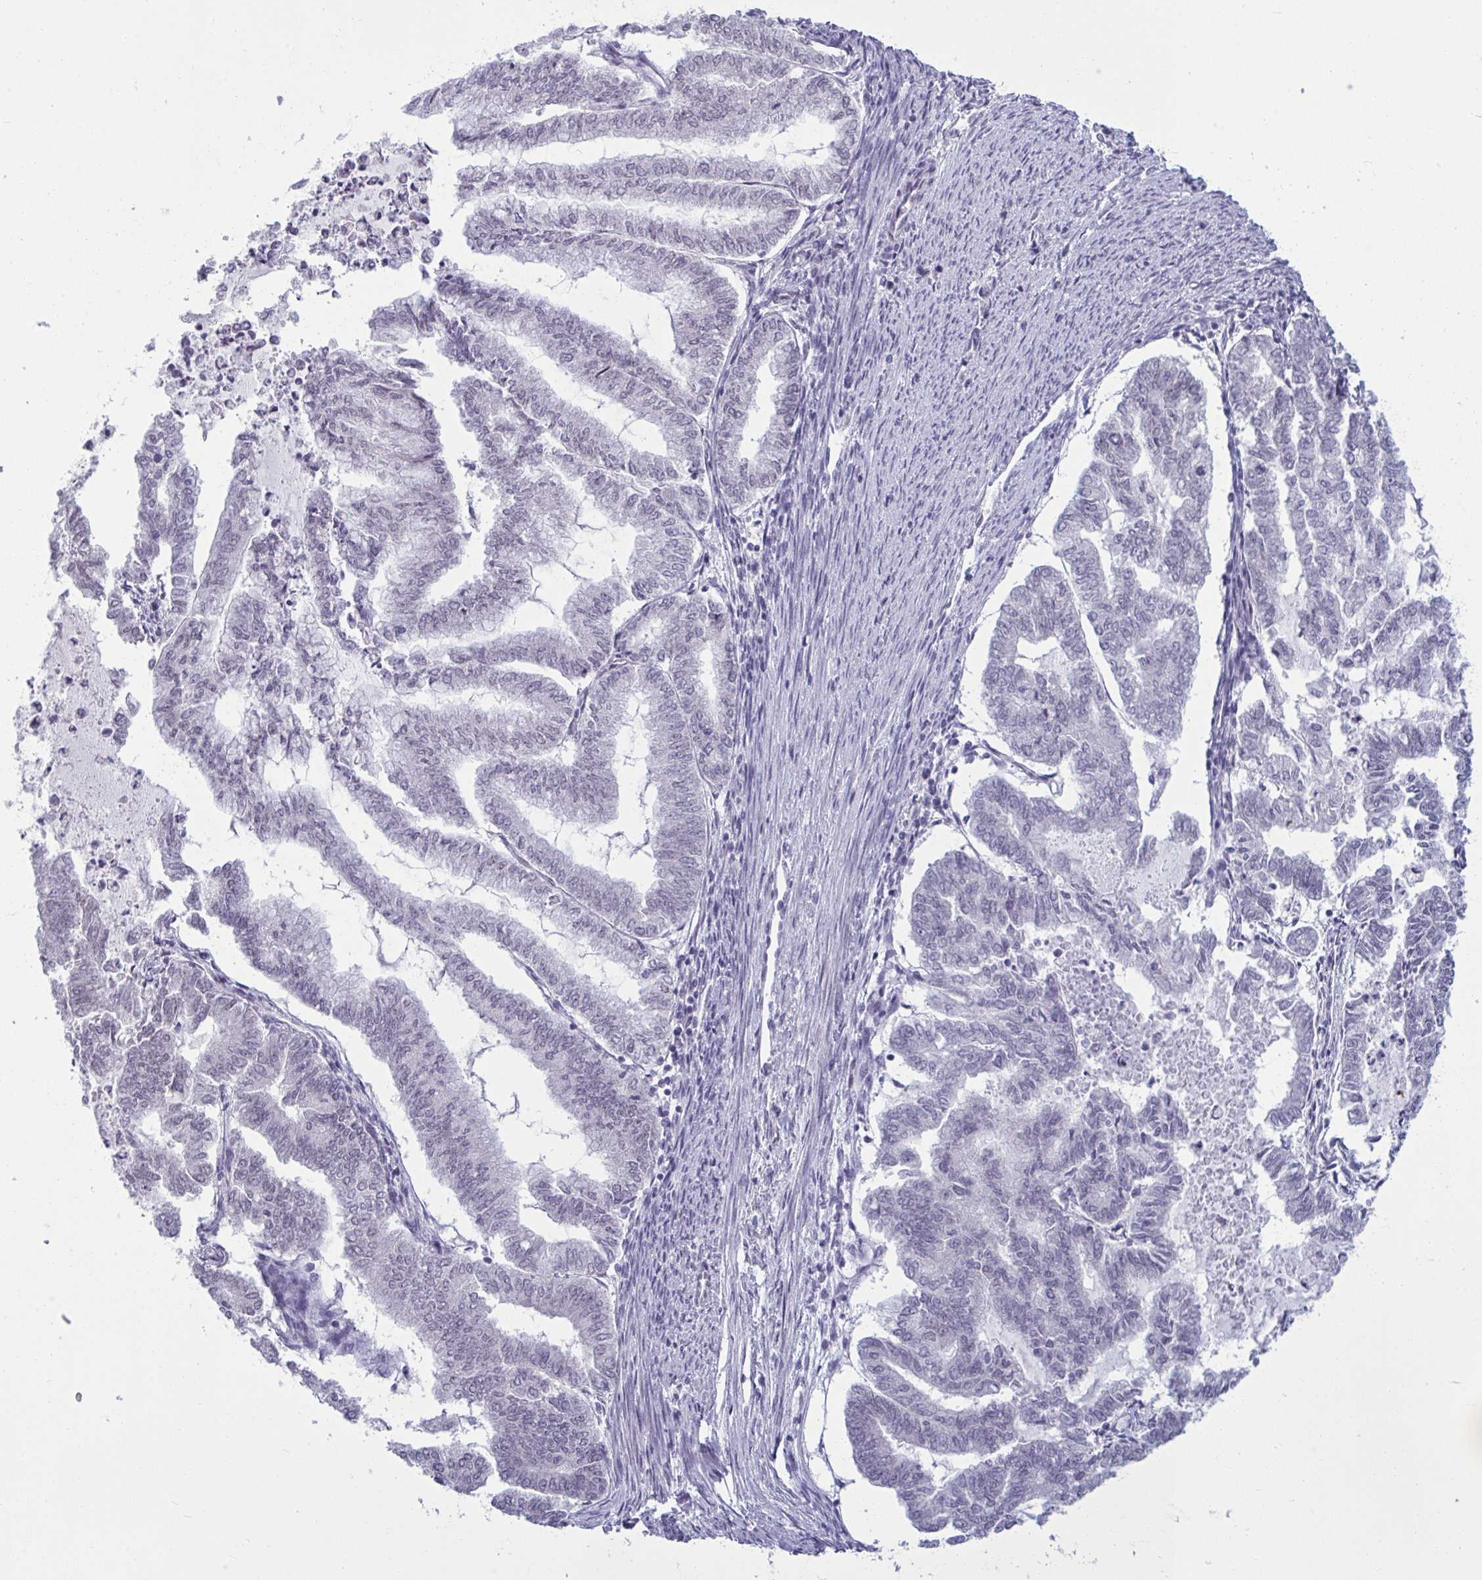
{"staining": {"intensity": "negative", "quantity": "none", "location": "none"}, "tissue": "endometrial cancer", "cell_type": "Tumor cells", "image_type": "cancer", "snomed": [{"axis": "morphology", "description": "Adenocarcinoma, NOS"}, {"axis": "topography", "description": "Endometrium"}], "caption": "Micrograph shows no protein staining in tumor cells of endometrial adenocarcinoma tissue.", "gene": "RNASEH1", "patient": {"sex": "female", "age": 79}}